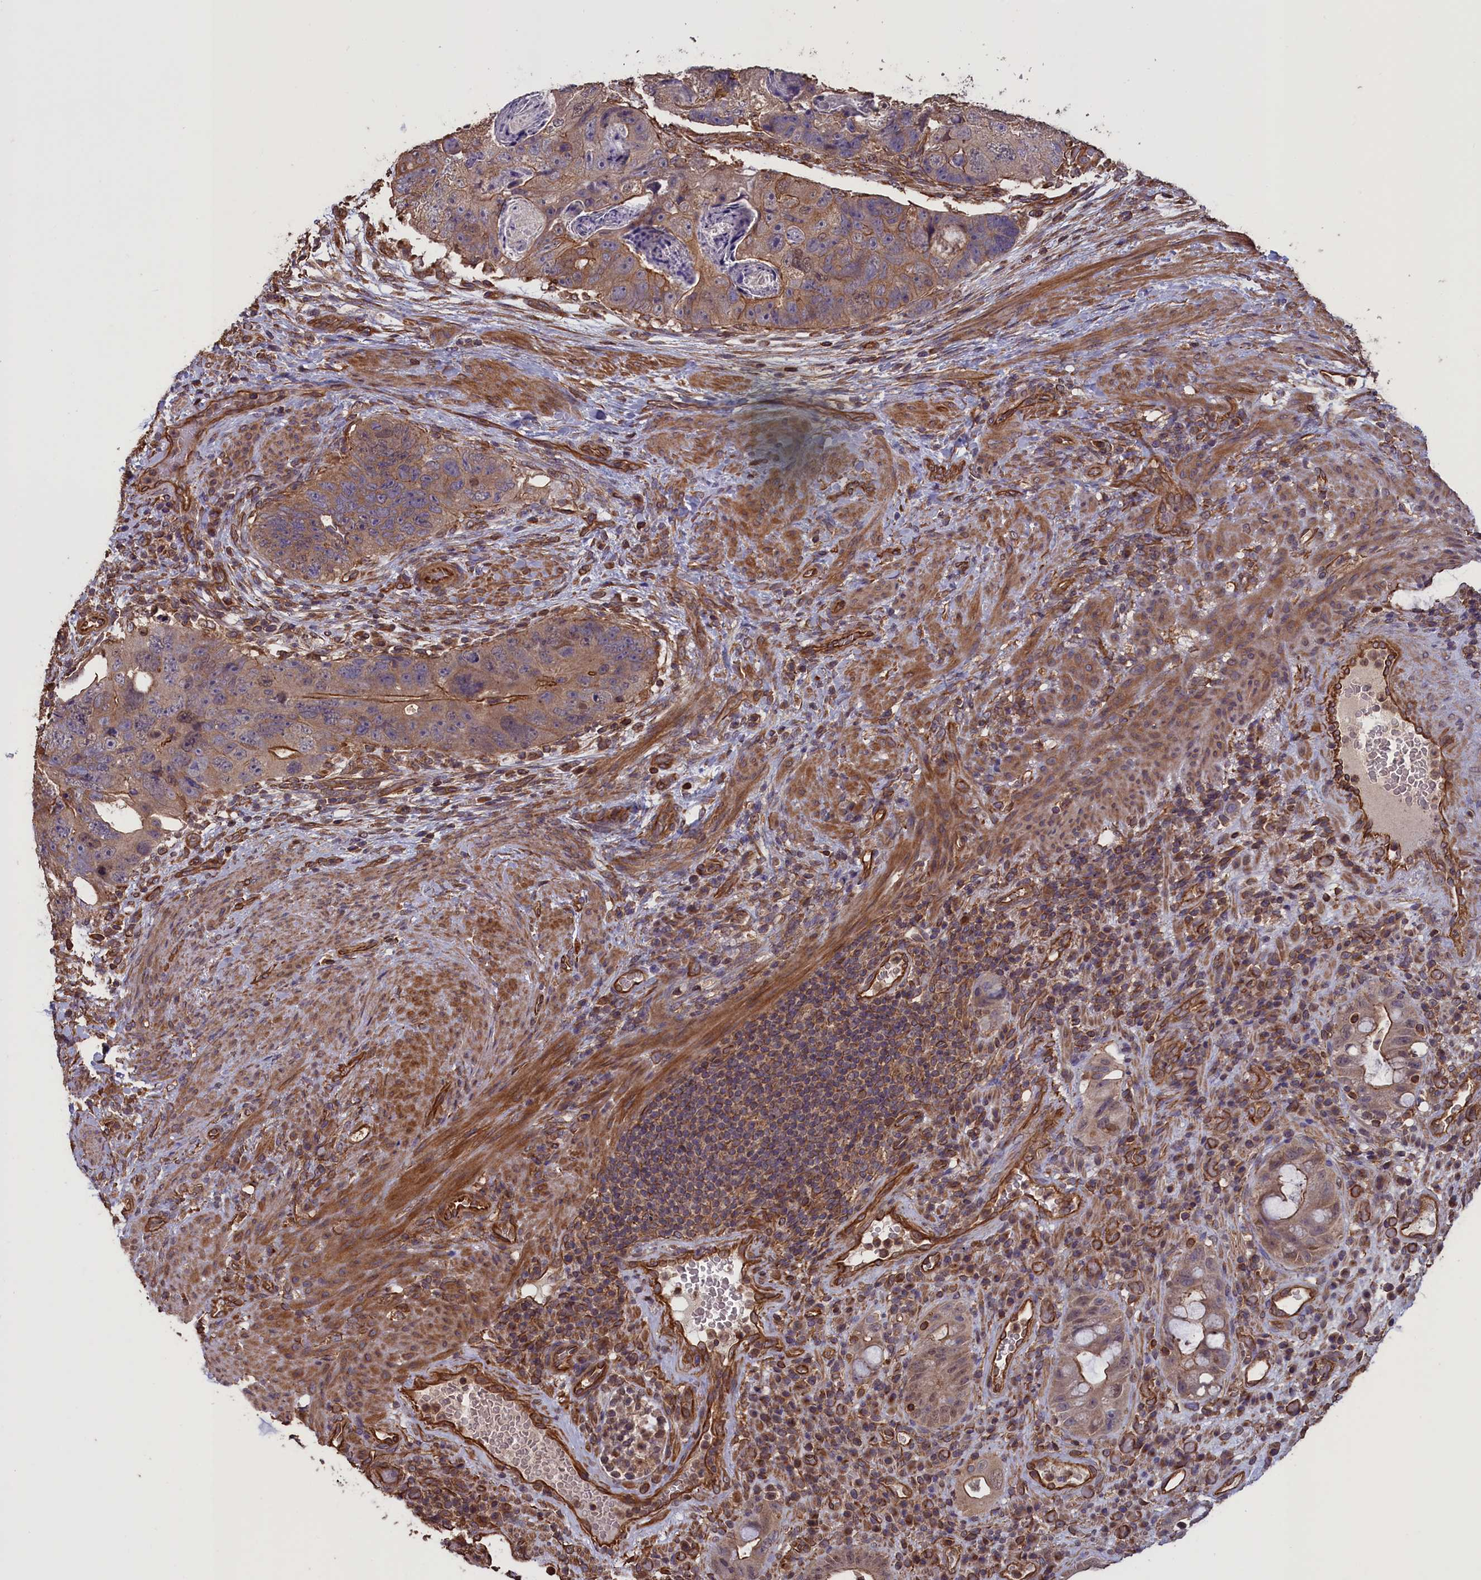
{"staining": {"intensity": "moderate", "quantity": "25%-75%", "location": "cytoplasmic/membranous"}, "tissue": "colorectal cancer", "cell_type": "Tumor cells", "image_type": "cancer", "snomed": [{"axis": "morphology", "description": "Adenocarcinoma, NOS"}, {"axis": "topography", "description": "Rectum"}], "caption": "Adenocarcinoma (colorectal) was stained to show a protein in brown. There is medium levels of moderate cytoplasmic/membranous staining in approximately 25%-75% of tumor cells.", "gene": "DAPK3", "patient": {"sex": "male", "age": 59}}